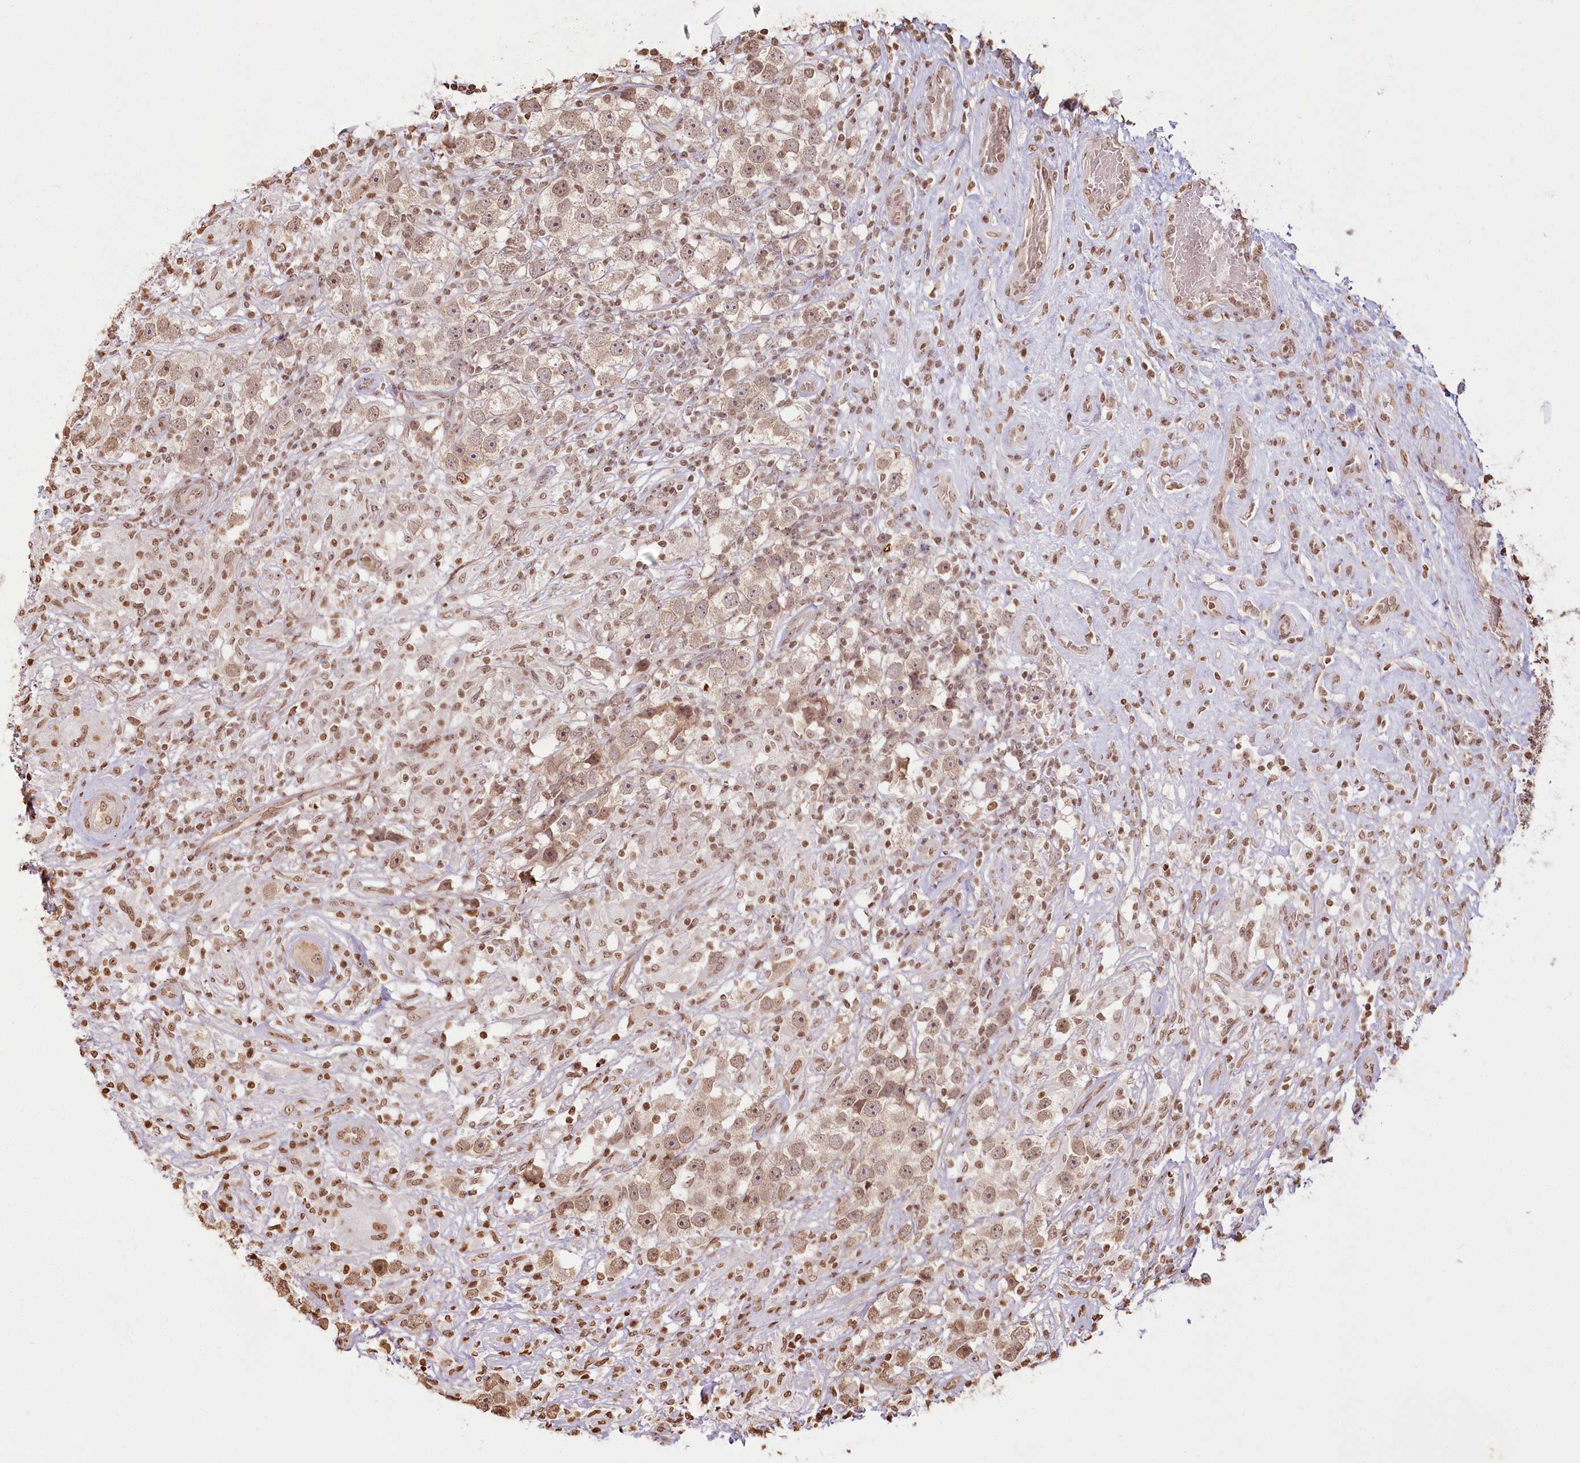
{"staining": {"intensity": "moderate", "quantity": ">75%", "location": "nuclear"}, "tissue": "testis cancer", "cell_type": "Tumor cells", "image_type": "cancer", "snomed": [{"axis": "morphology", "description": "Seminoma, NOS"}, {"axis": "topography", "description": "Testis"}], "caption": "Immunohistochemistry (IHC) photomicrograph of neoplastic tissue: testis cancer (seminoma) stained using immunohistochemistry exhibits medium levels of moderate protein expression localized specifically in the nuclear of tumor cells, appearing as a nuclear brown color.", "gene": "FAM13A", "patient": {"sex": "male", "age": 49}}